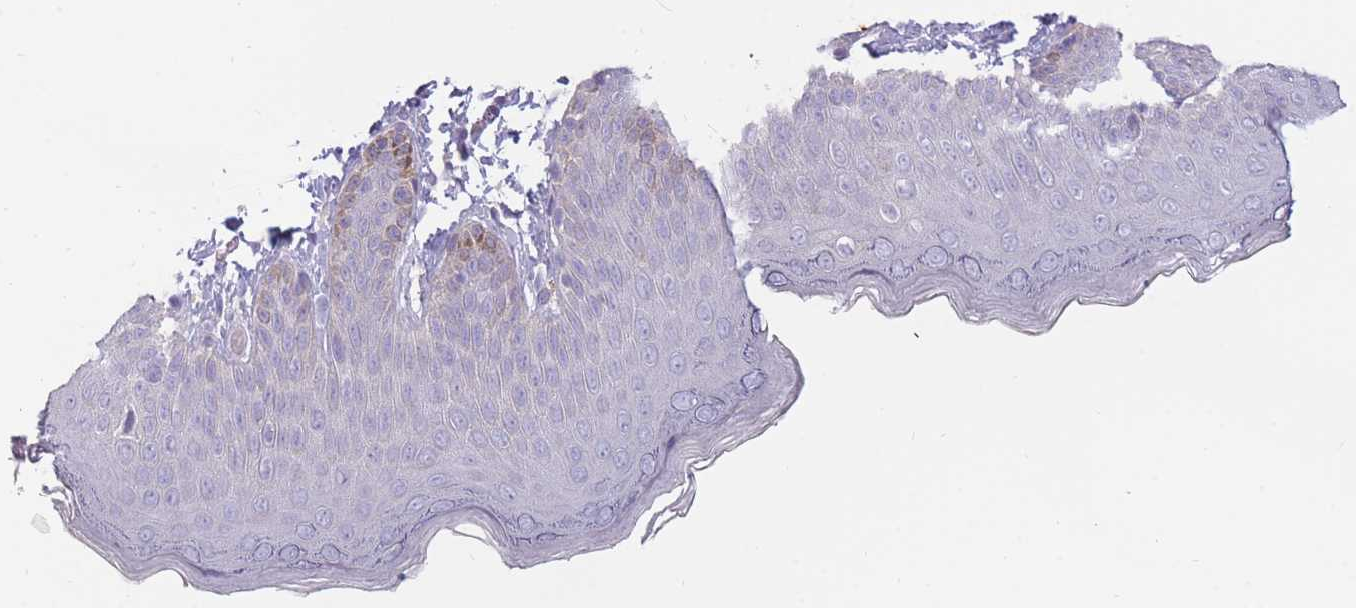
{"staining": {"intensity": "negative", "quantity": "none", "location": "none"}, "tissue": "skin", "cell_type": "Epidermal cells", "image_type": "normal", "snomed": [{"axis": "morphology", "description": "Normal tissue, NOS"}, {"axis": "topography", "description": "Anal"}], "caption": "A photomicrograph of human skin is negative for staining in epidermal cells. (Brightfield microscopy of DAB IHC at high magnification).", "gene": "TPSD1", "patient": {"sex": "female", "age": 40}}